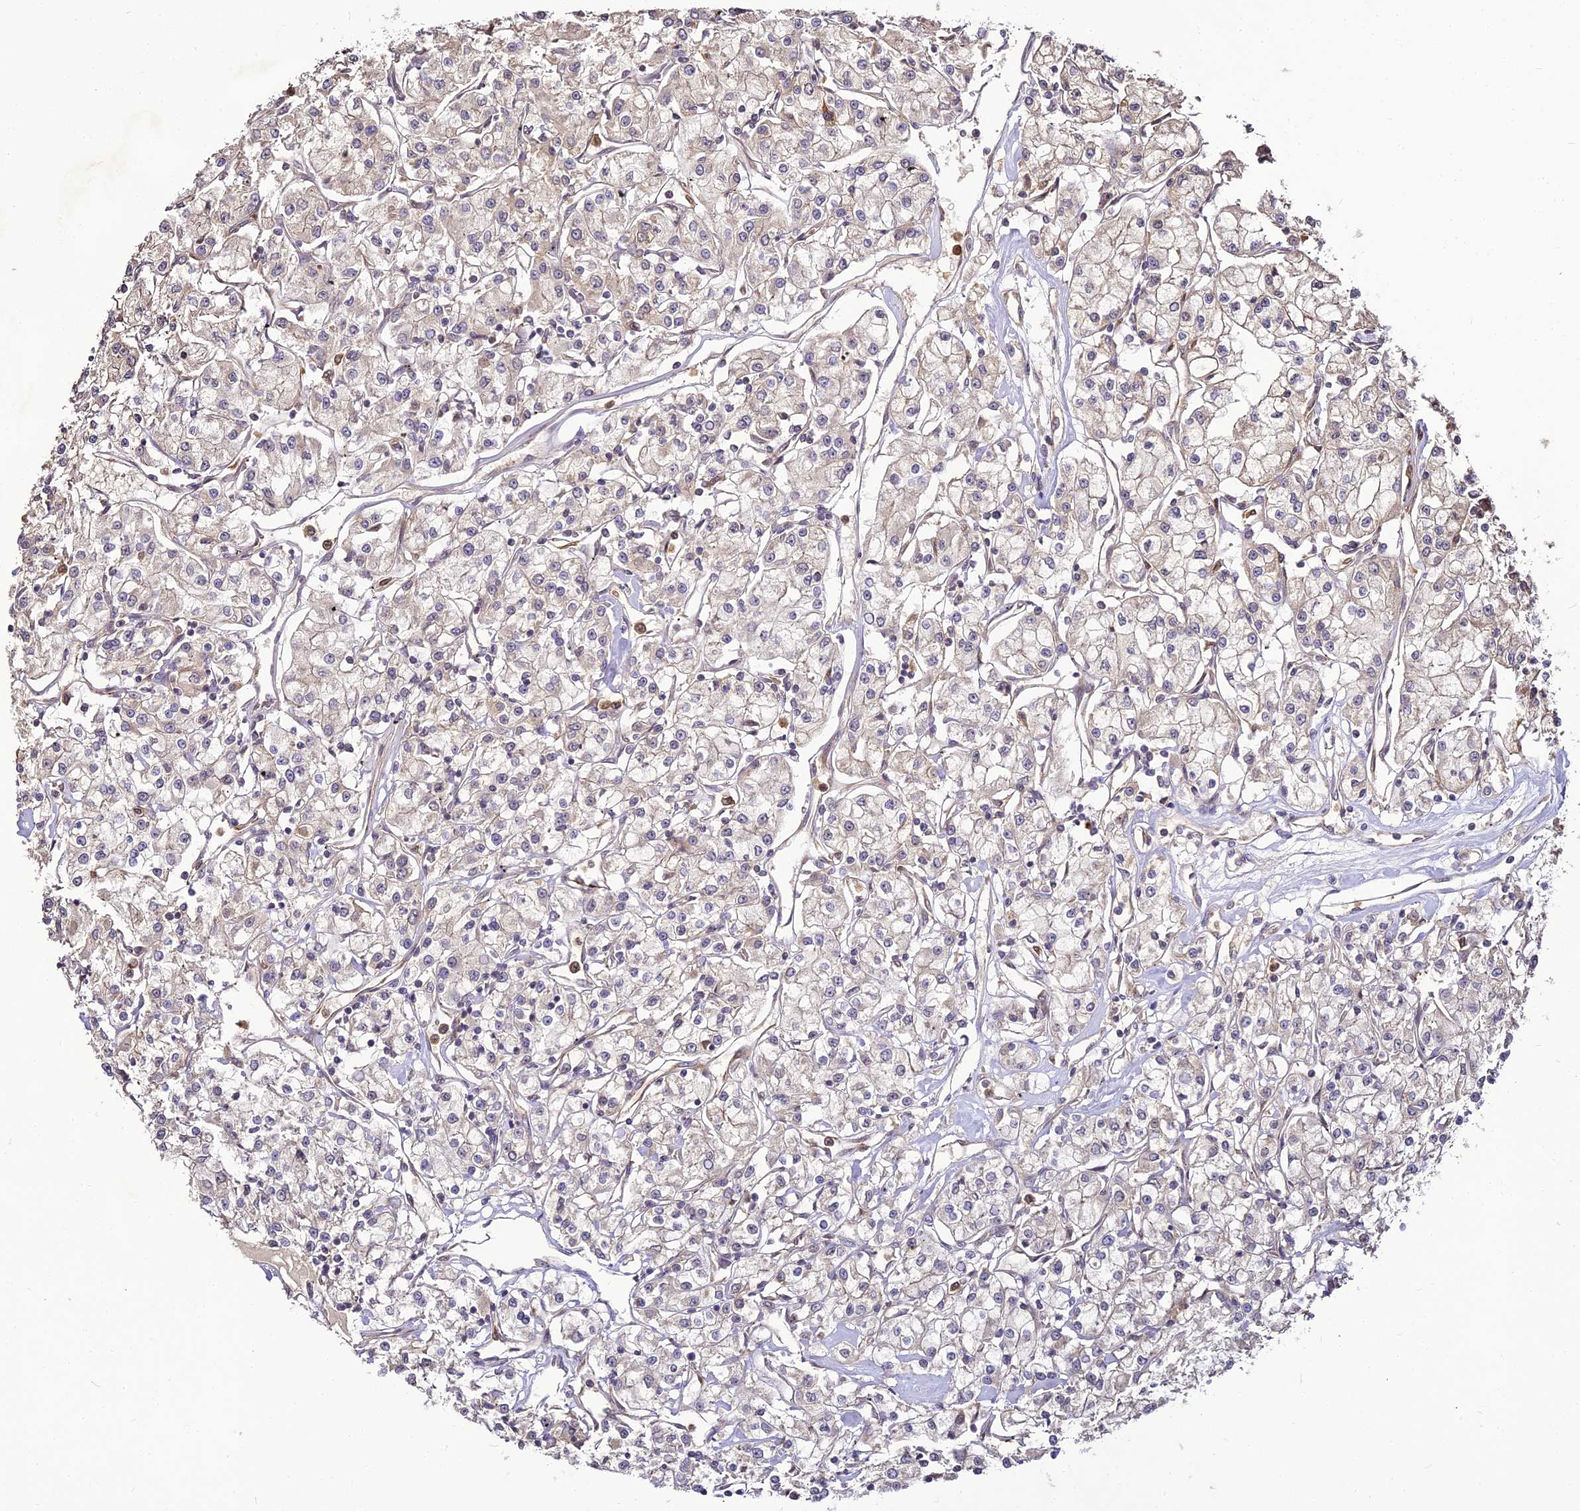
{"staining": {"intensity": "negative", "quantity": "none", "location": "none"}, "tissue": "renal cancer", "cell_type": "Tumor cells", "image_type": "cancer", "snomed": [{"axis": "morphology", "description": "Adenocarcinoma, NOS"}, {"axis": "topography", "description": "Kidney"}], "caption": "Immunohistochemistry micrograph of neoplastic tissue: renal adenocarcinoma stained with DAB (3,3'-diaminobenzidine) exhibits no significant protein staining in tumor cells.", "gene": "BCDIN3D", "patient": {"sex": "female", "age": 59}}